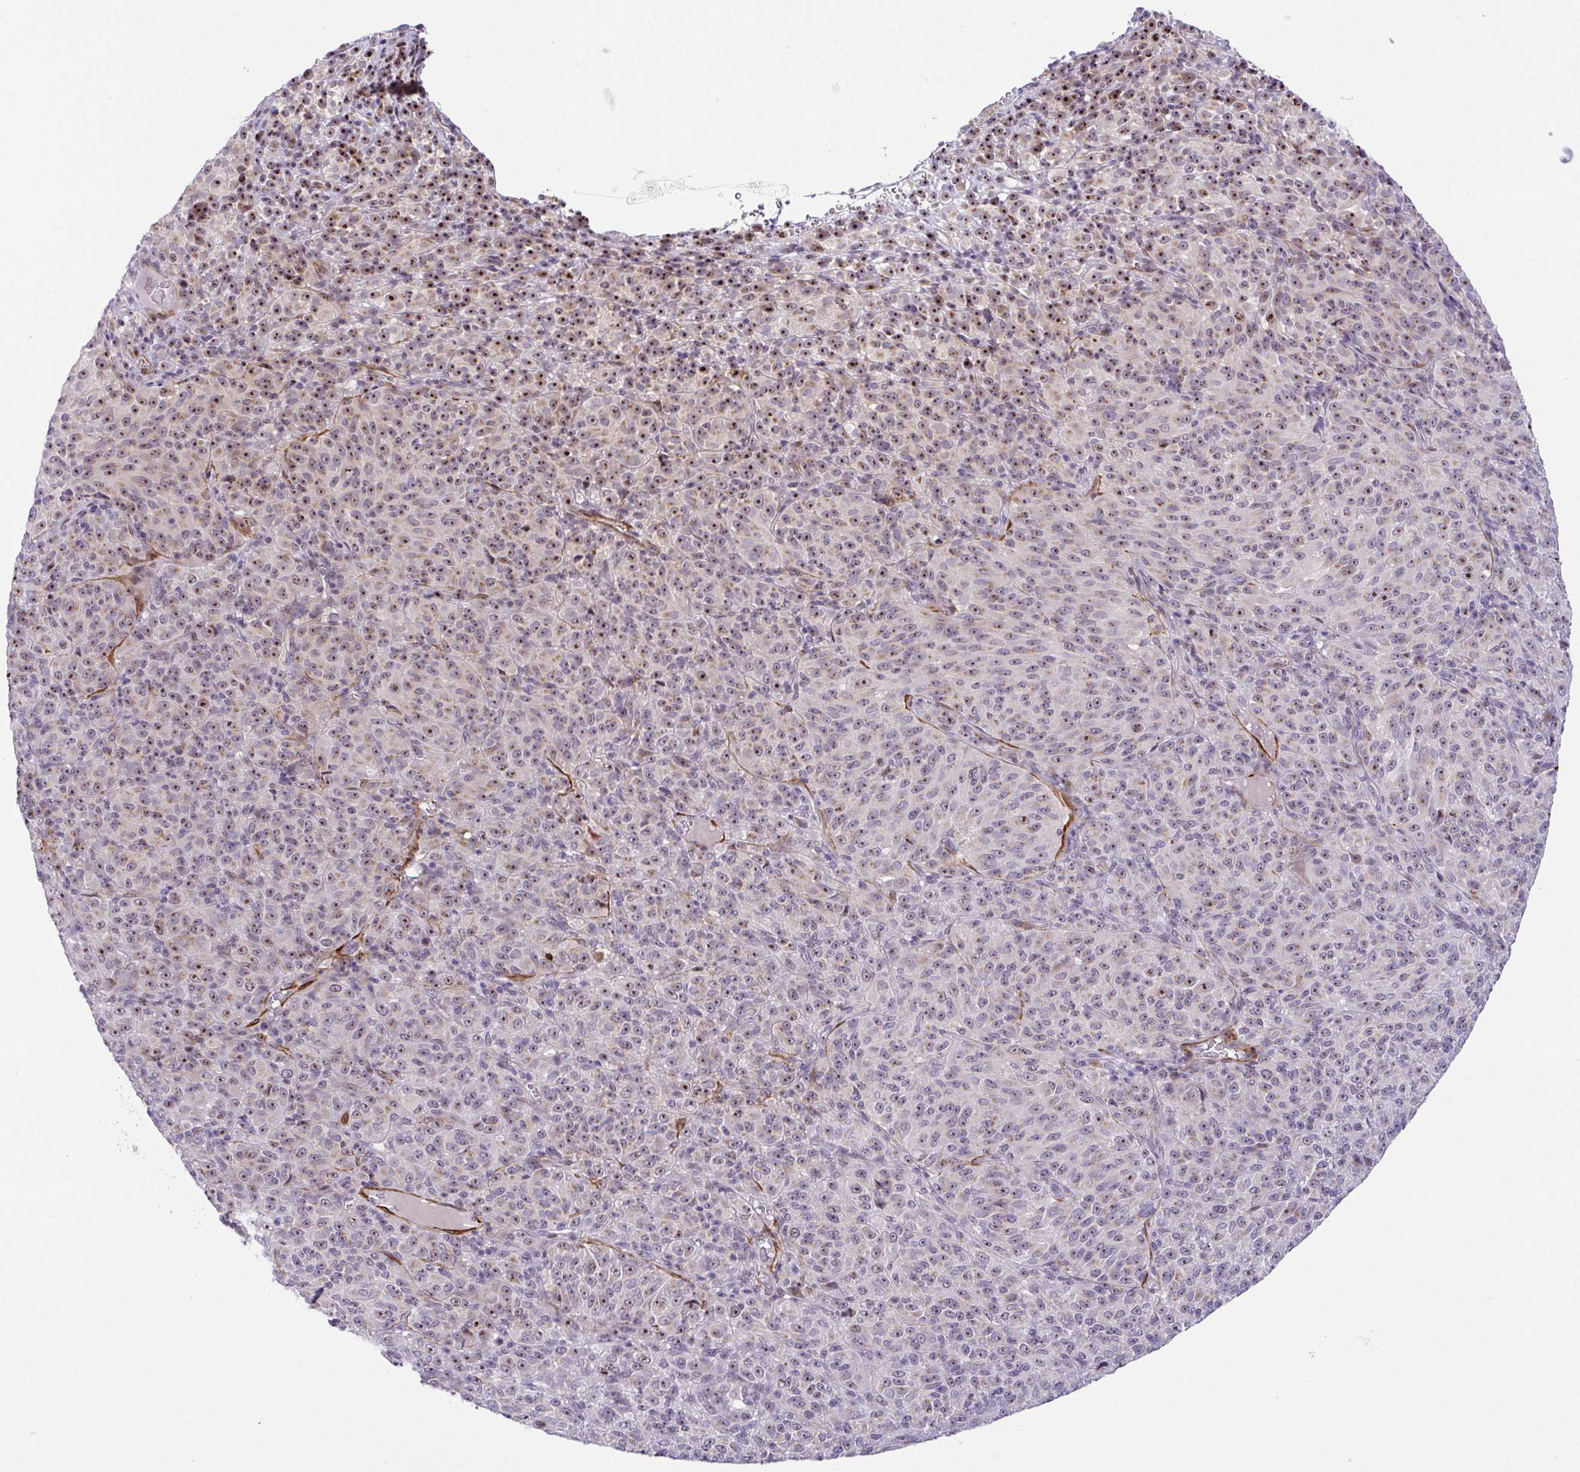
{"staining": {"intensity": "weak", "quantity": "25%-75%", "location": "nuclear"}, "tissue": "melanoma", "cell_type": "Tumor cells", "image_type": "cancer", "snomed": [{"axis": "morphology", "description": "Malignant melanoma, Metastatic site"}, {"axis": "topography", "description": "Brain"}], "caption": "Immunohistochemistry (IHC) of malignant melanoma (metastatic site) reveals low levels of weak nuclear staining in approximately 25%-75% of tumor cells. The staining was performed using DAB (3,3'-diaminobenzidine), with brown indicating positive protein expression. Nuclei are stained blue with hematoxylin.", "gene": "RSL24D1", "patient": {"sex": "female", "age": 56}}